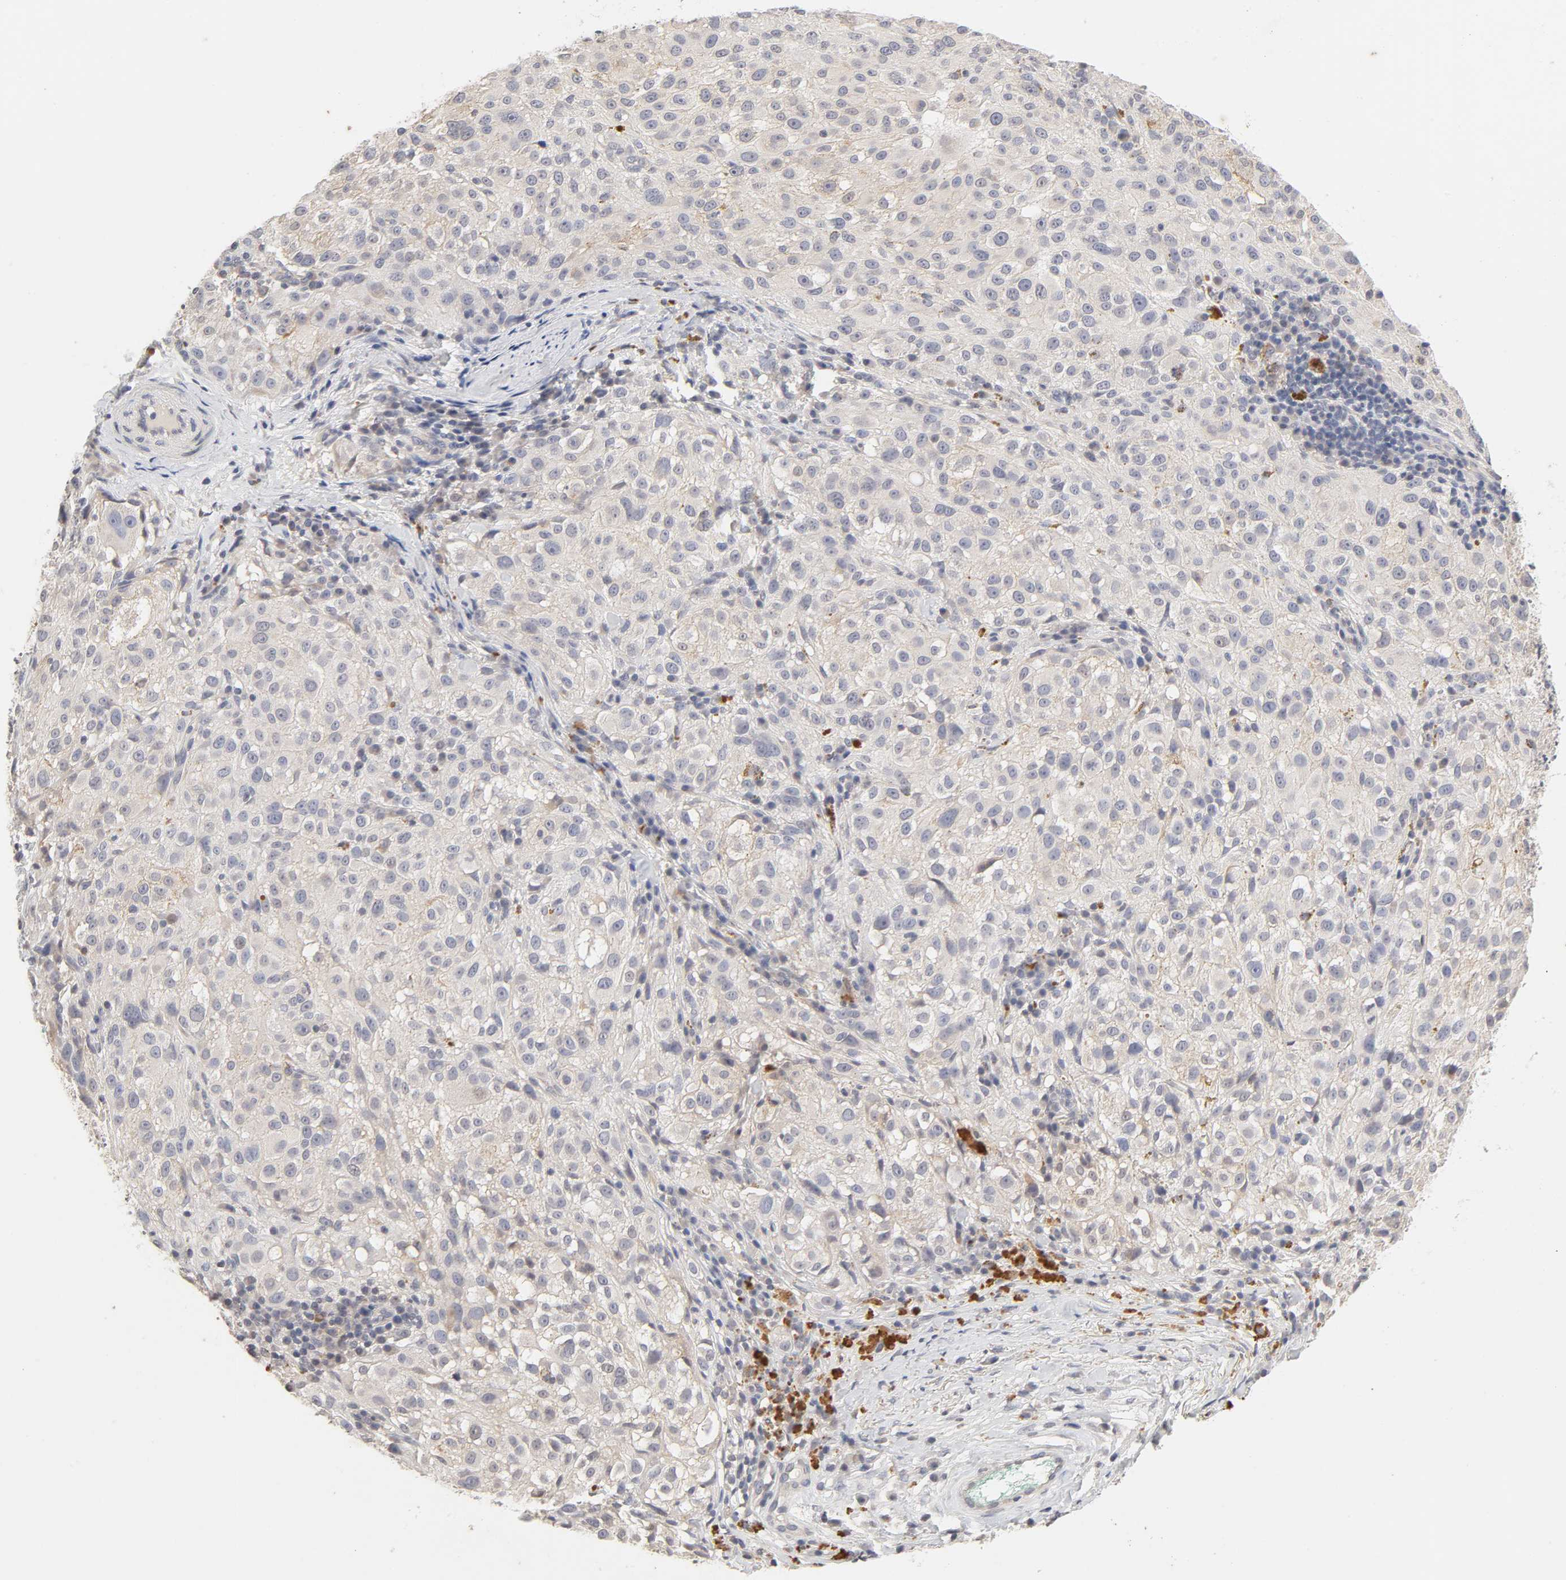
{"staining": {"intensity": "weak", "quantity": "<25%", "location": "cytoplasmic/membranous"}, "tissue": "melanoma", "cell_type": "Tumor cells", "image_type": "cancer", "snomed": [{"axis": "morphology", "description": "Malignant melanoma, NOS"}, {"axis": "topography", "description": "Skin"}], "caption": "Melanoma was stained to show a protein in brown. There is no significant staining in tumor cells.", "gene": "CXADR", "patient": {"sex": "female", "age": 38}}